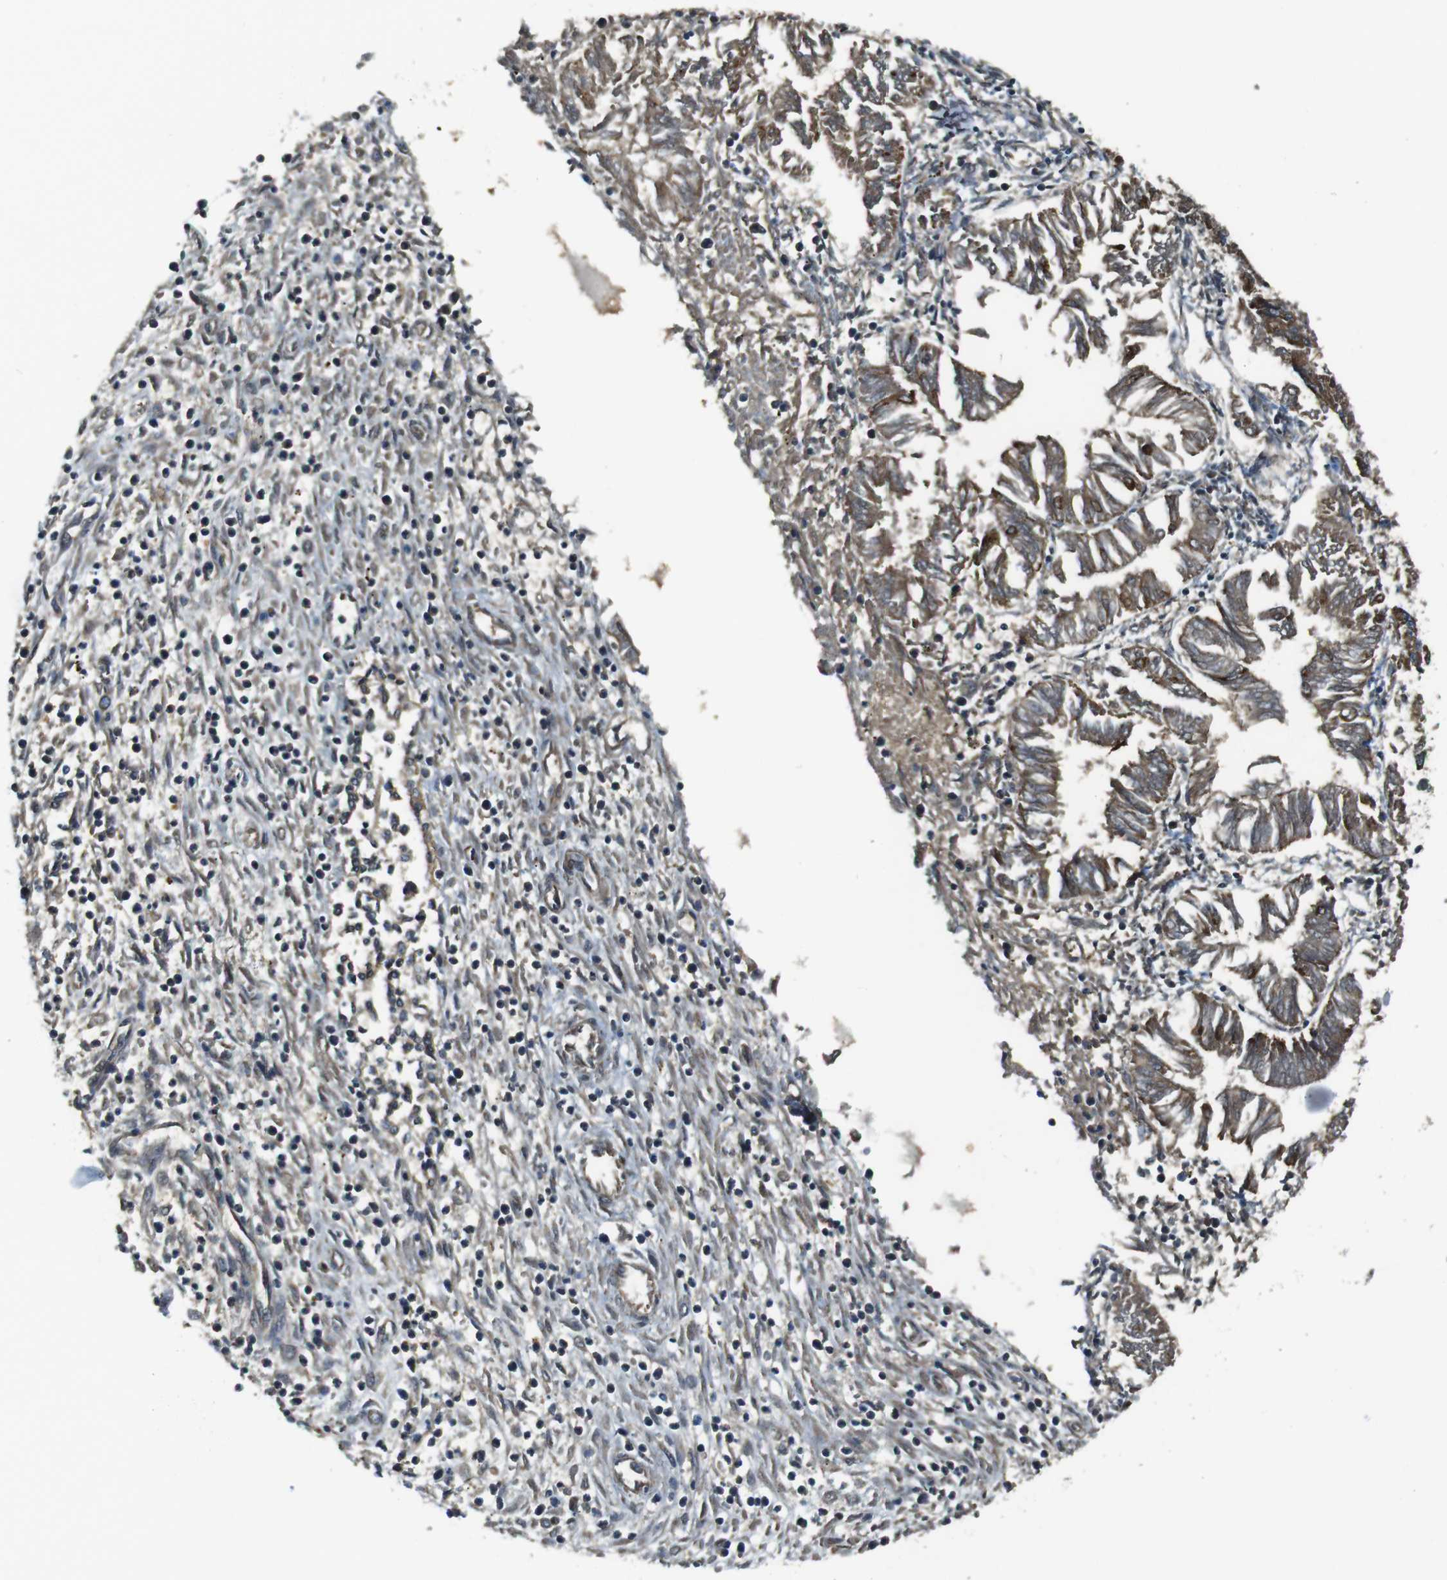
{"staining": {"intensity": "moderate", "quantity": ">75%", "location": "cytoplasmic/membranous"}, "tissue": "endometrial cancer", "cell_type": "Tumor cells", "image_type": "cancer", "snomed": [{"axis": "morphology", "description": "Adenocarcinoma, NOS"}, {"axis": "topography", "description": "Endometrium"}], "caption": "Moderate cytoplasmic/membranous expression is present in approximately >75% of tumor cells in endometrial adenocarcinoma.", "gene": "IFFO2", "patient": {"sex": "female", "age": 53}}